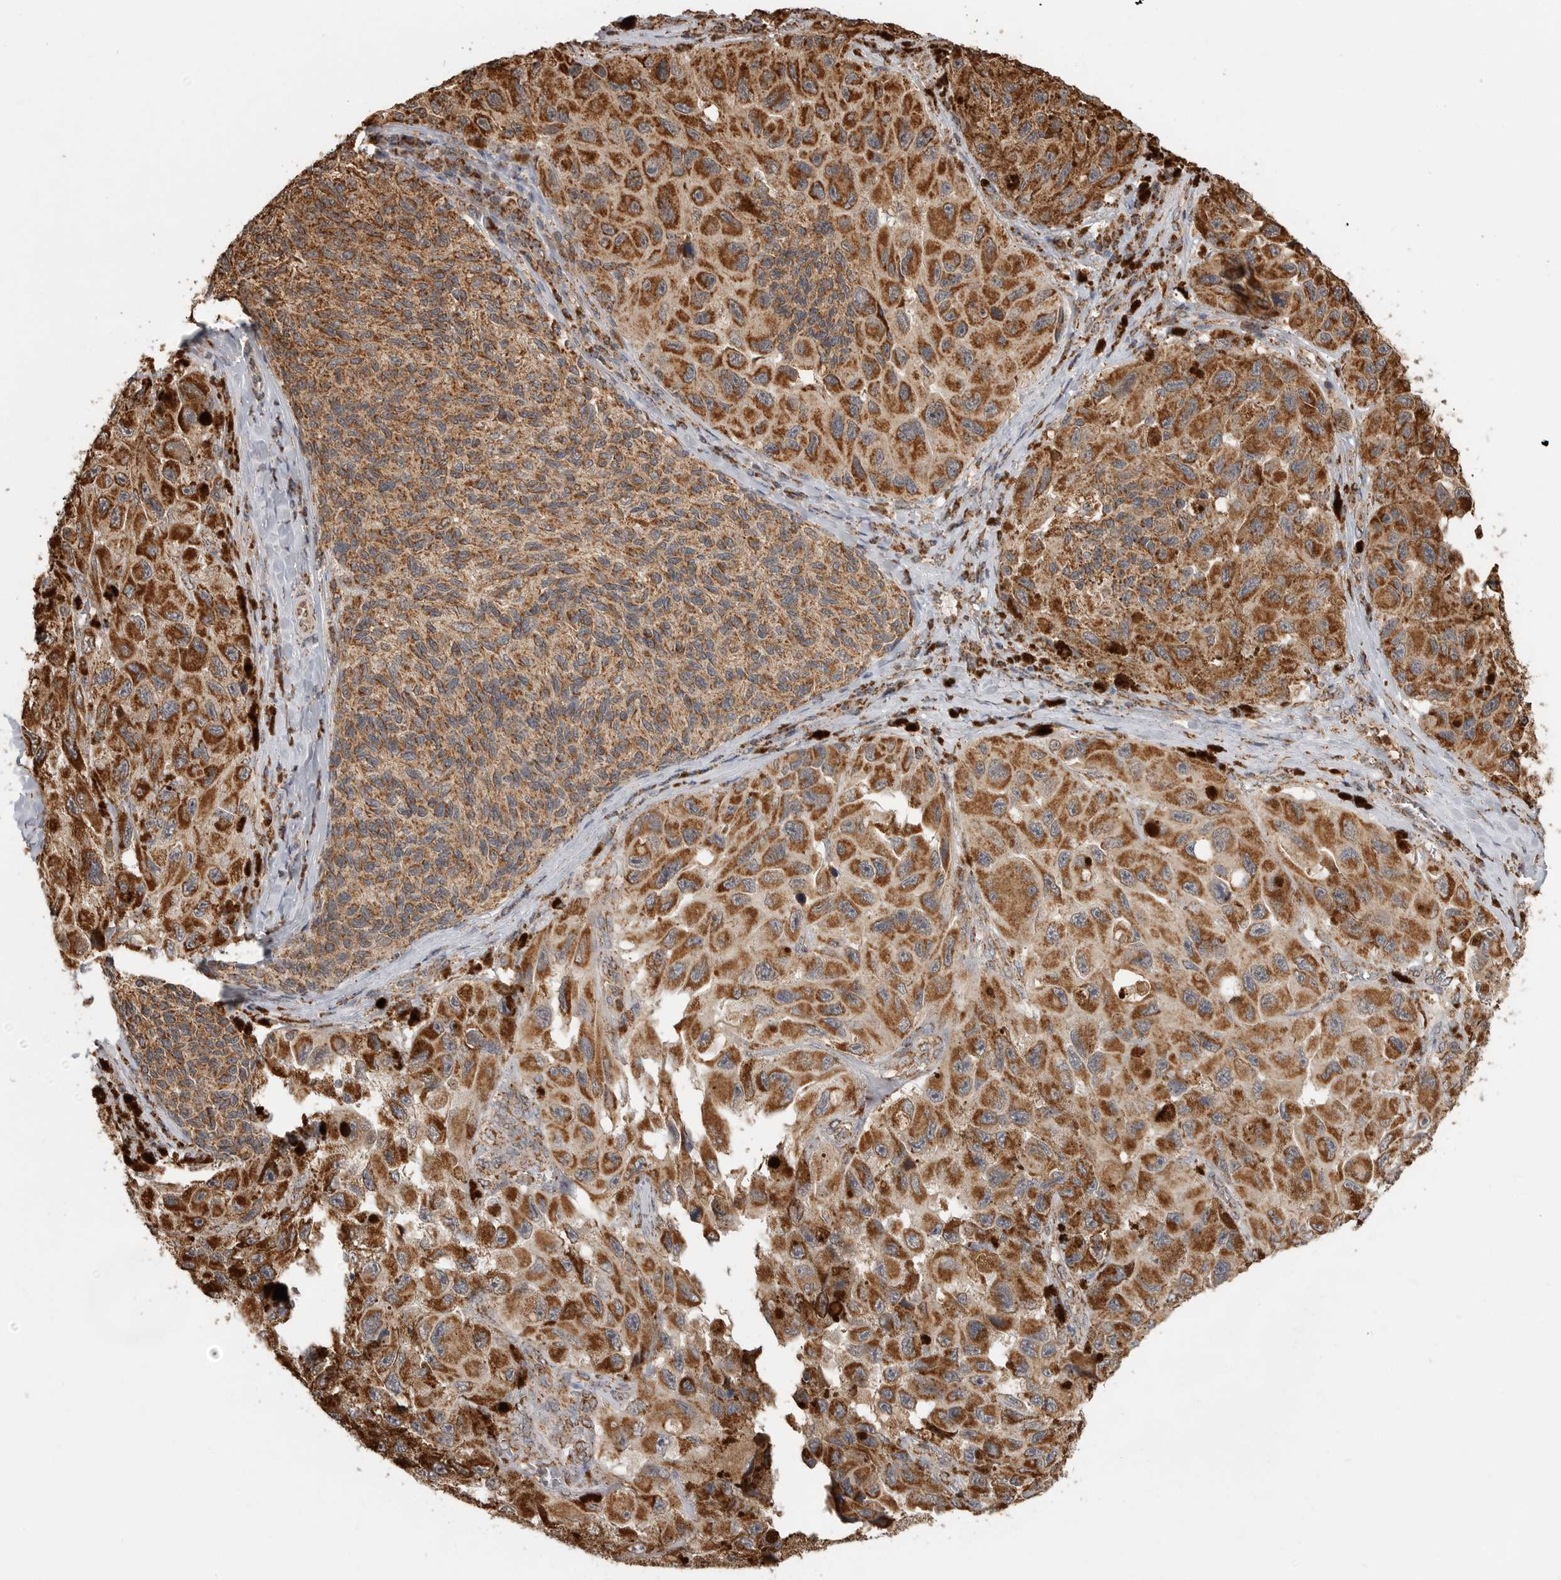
{"staining": {"intensity": "strong", "quantity": ">75%", "location": "cytoplasmic/membranous"}, "tissue": "melanoma", "cell_type": "Tumor cells", "image_type": "cancer", "snomed": [{"axis": "morphology", "description": "Malignant melanoma, NOS"}, {"axis": "topography", "description": "Skin"}], "caption": "Immunohistochemistry of melanoma displays high levels of strong cytoplasmic/membranous positivity in approximately >75% of tumor cells.", "gene": "GCNT2", "patient": {"sex": "female", "age": 73}}